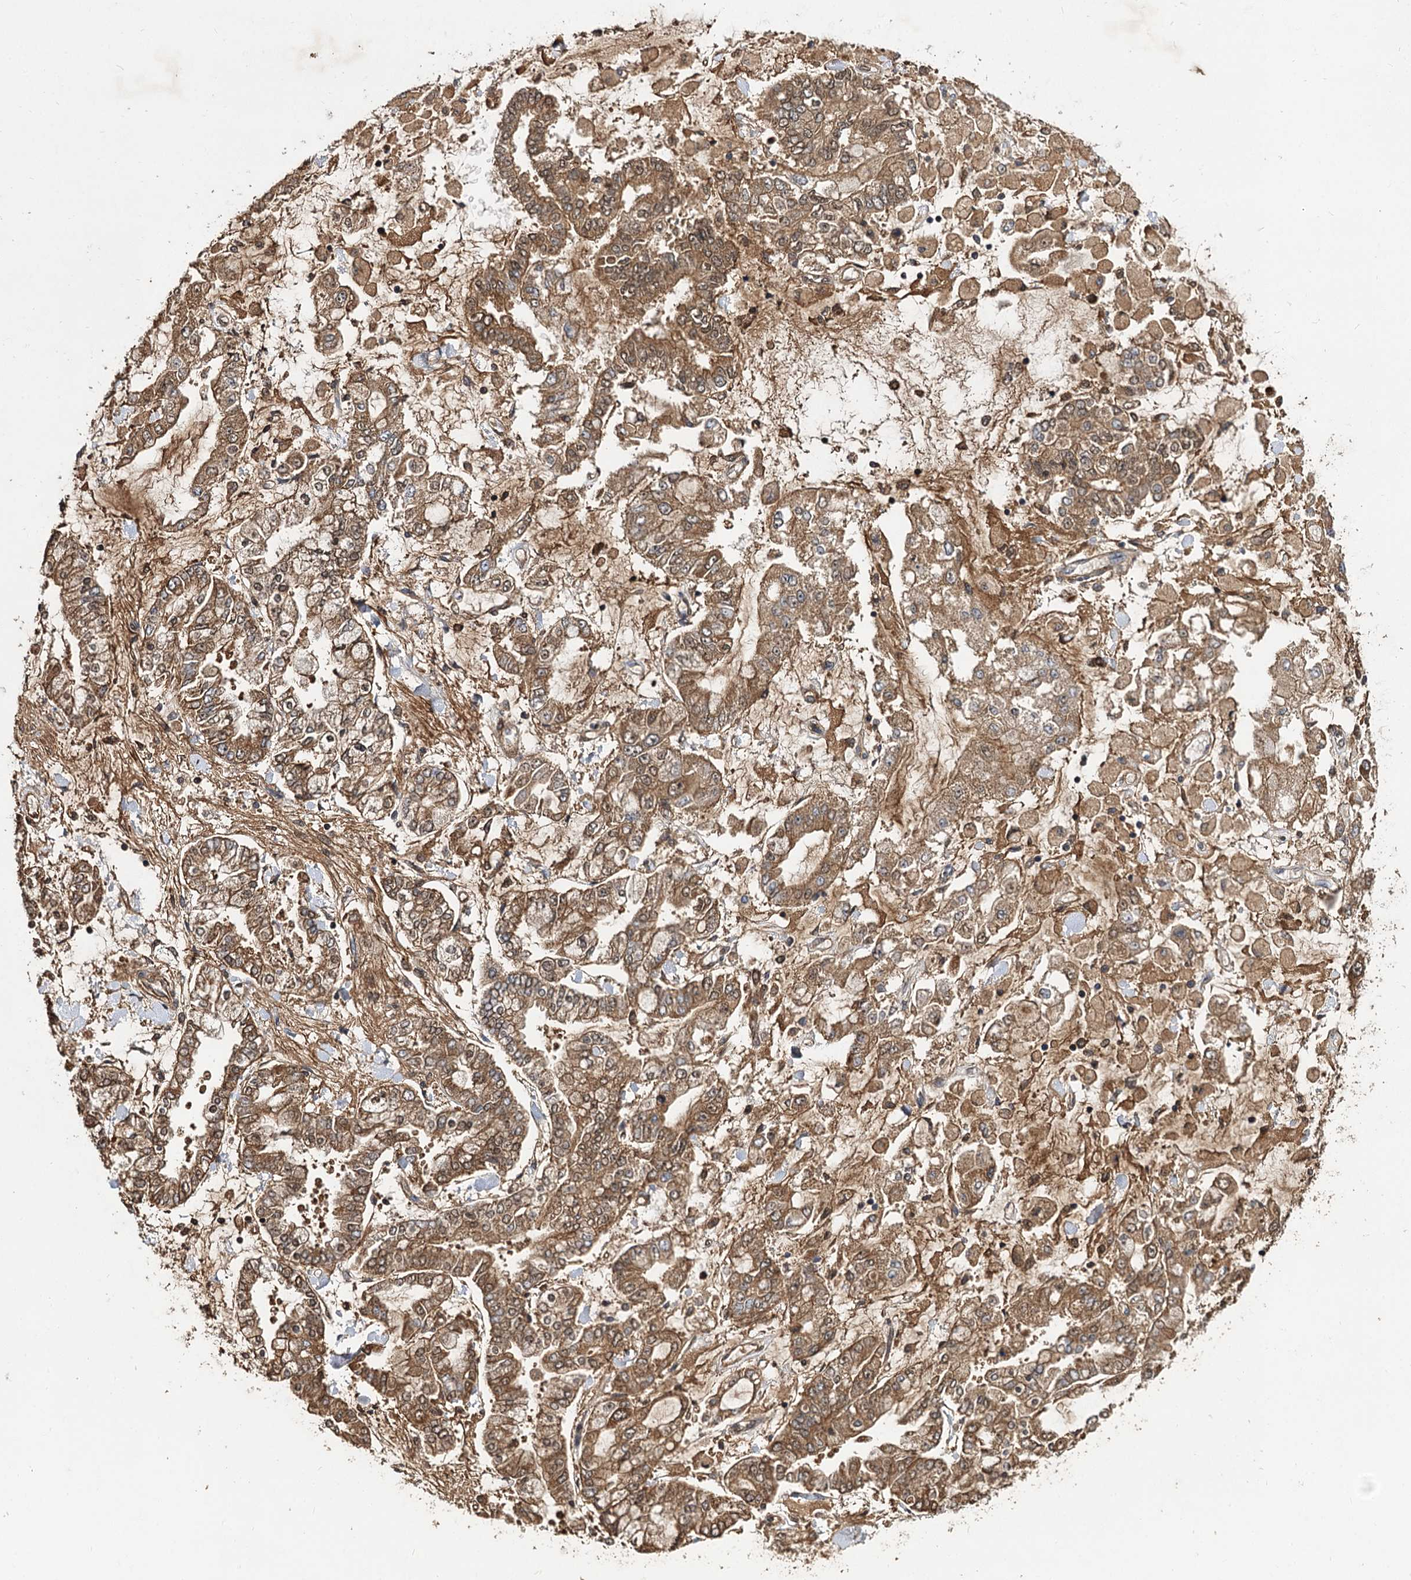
{"staining": {"intensity": "moderate", "quantity": ">75%", "location": "cytoplasmic/membranous"}, "tissue": "stomach cancer", "cell_type": "Tumor cells", "image_type": "cancer", "snomed": [{"axis": "morphology", "description": "Normal tissue, NOS"}, {"axis": "morphology", "description": "Adenocarcinoma, NOS"}, {"axis": "topography", "description": "Stomach, upper"}, {"axis": "topography", "description": "Stomach"}], "caption": "IHC micrograph of human adenocarcinoma (stomach) stained for a protein (brown), which exhibits medium levels of moderate cytoplasmic/membranous expression in approximately >75% of tumor cells.", "gene": "ARL13A", "patient": {"sex": "male", "age": 76}}